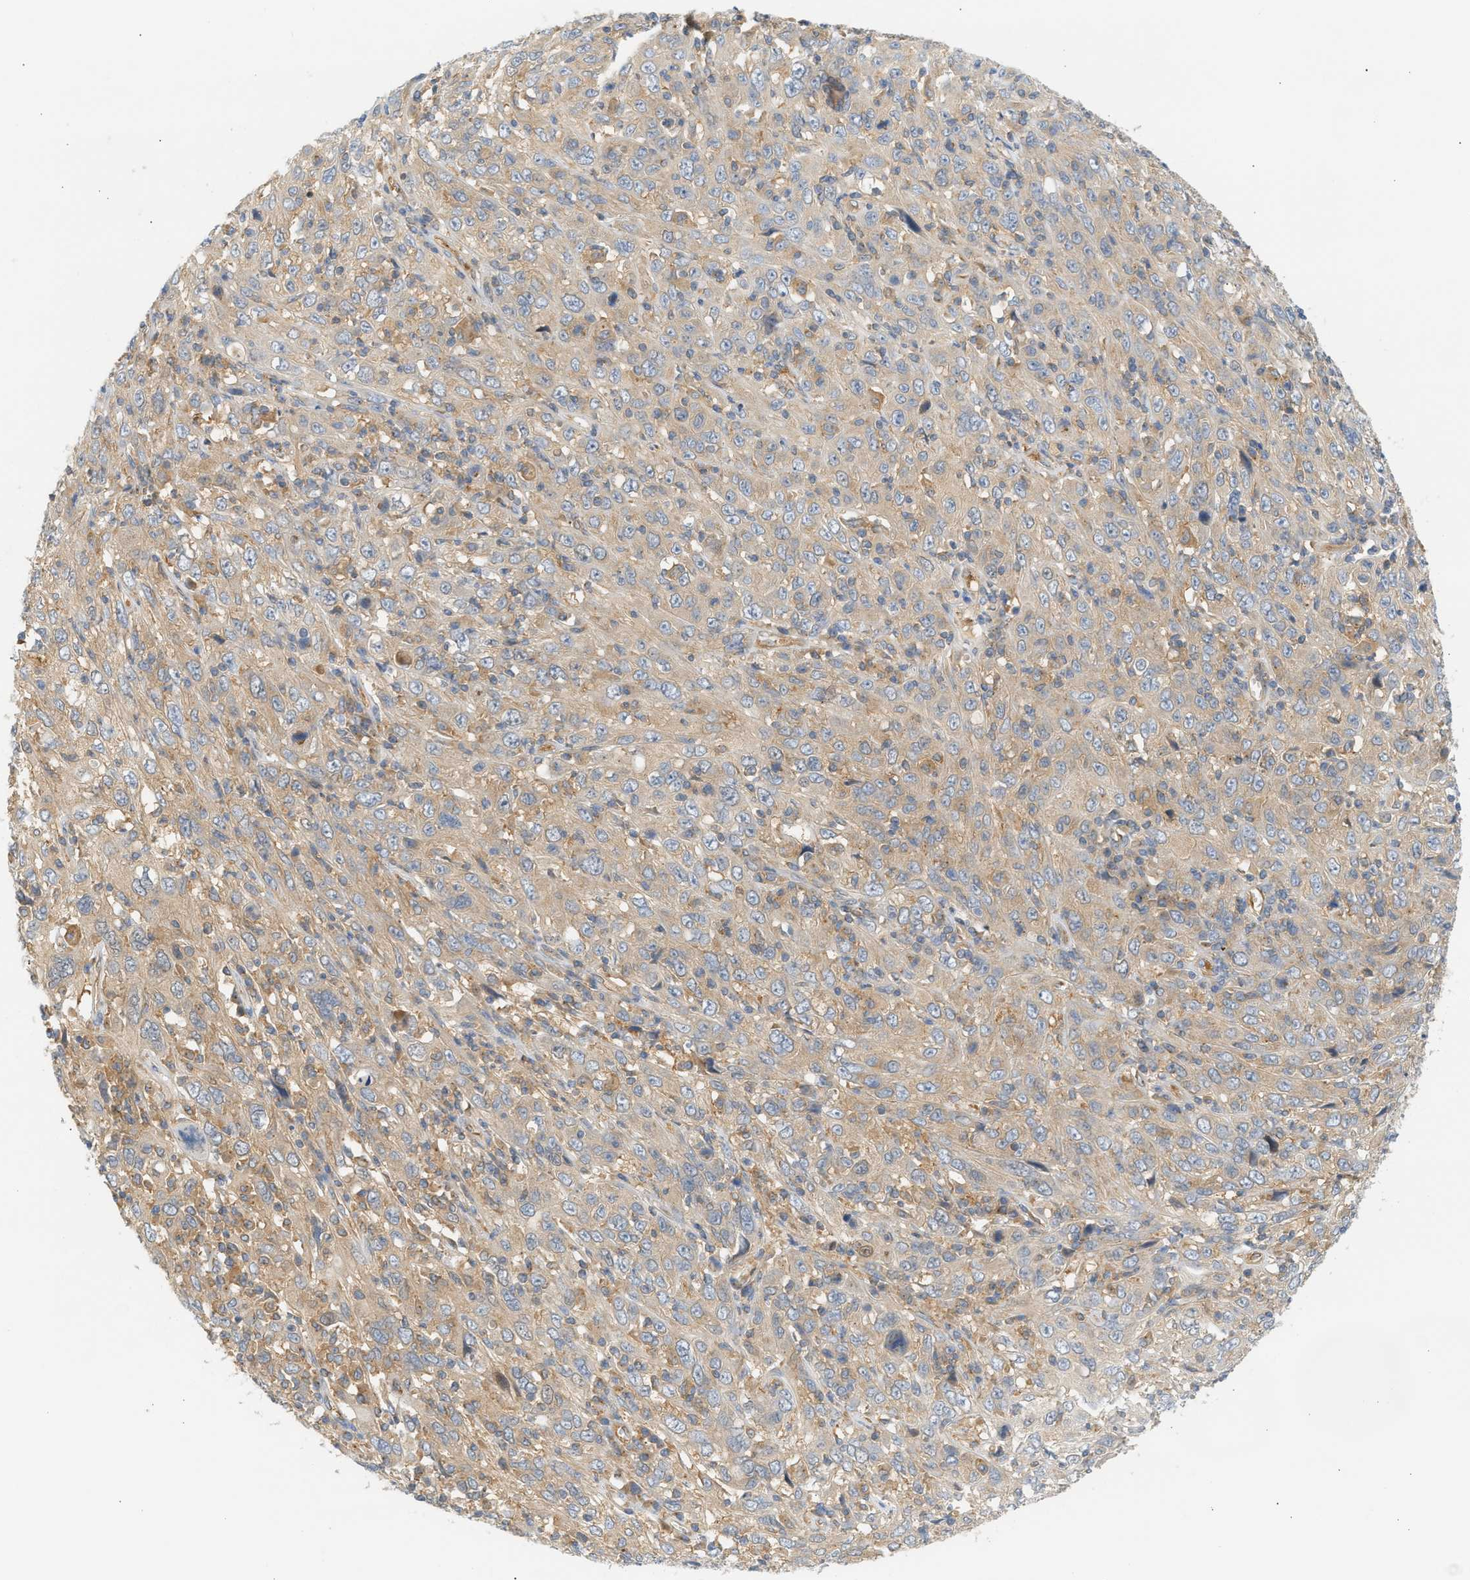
{"staining": {"intensity": "weak", "quantity": ">75%", "location": "cytoplasmic/membranous"}, "tissue": "cervical cancer", "cell_type": "Tumor cells", "image_type": "cancer", "snomed": [{"axis": "morphology", "description": "Squamous cell carcinoma, NOS"}, {"axis": "topography", "description": "Cervix"}], "caption": "Weak cytoplasmic/membranous positivity is present in about >75% of tumor cells in squamous cell carcinoma (cervical). Using DAB (3,3'-diaminobenzidine) (brown) and hematoxylin (blue) stains, captured at high magnification using brightfield microscopy.", "gene": "PAFAH1B1", "patient": {"sex": "female", "age": 46}}